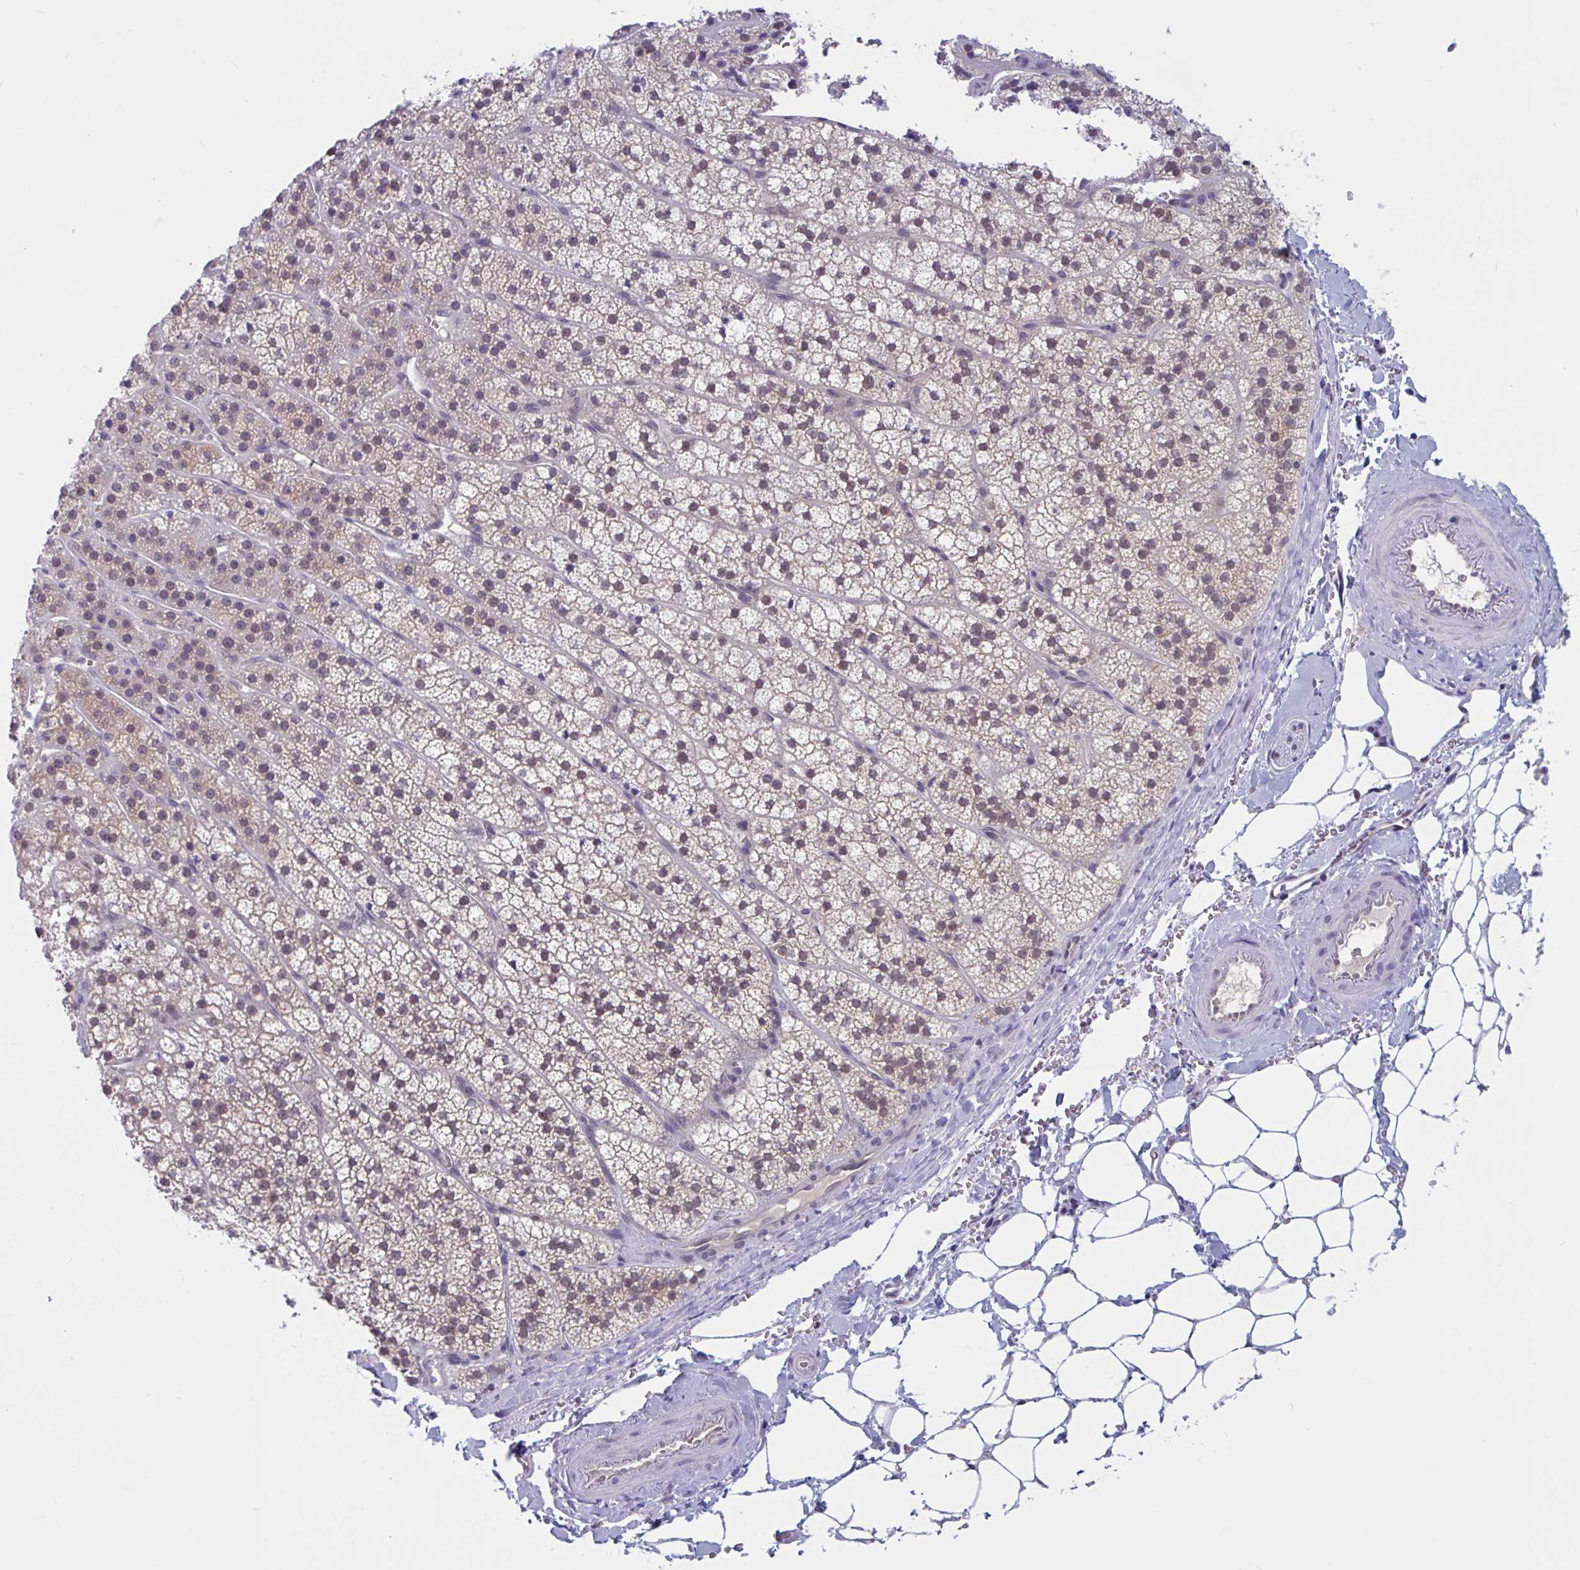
{"staining": {"intensity": "weak", "quantity": "25%-75%", "location": "cytoplasmic/membranous,nuclear"}, "tissue": "adrenal gland", "cell_type": "Glandular cells", "image_type": "normal", "snomed": [{"axis": "morphology", "description": "Normal tissue, NOS"}, {"axis": "topography", "description": "Adrenal gland"}], "caption": "Immunohistochemical staining of benign human adrenal gland exhibits weak cytoplasmic/membranous,nuclear protein positivity in approximately 25%-75% of glandular cells.", "gene": "TSN", "patient": {"sex": "male", "age": 53}}